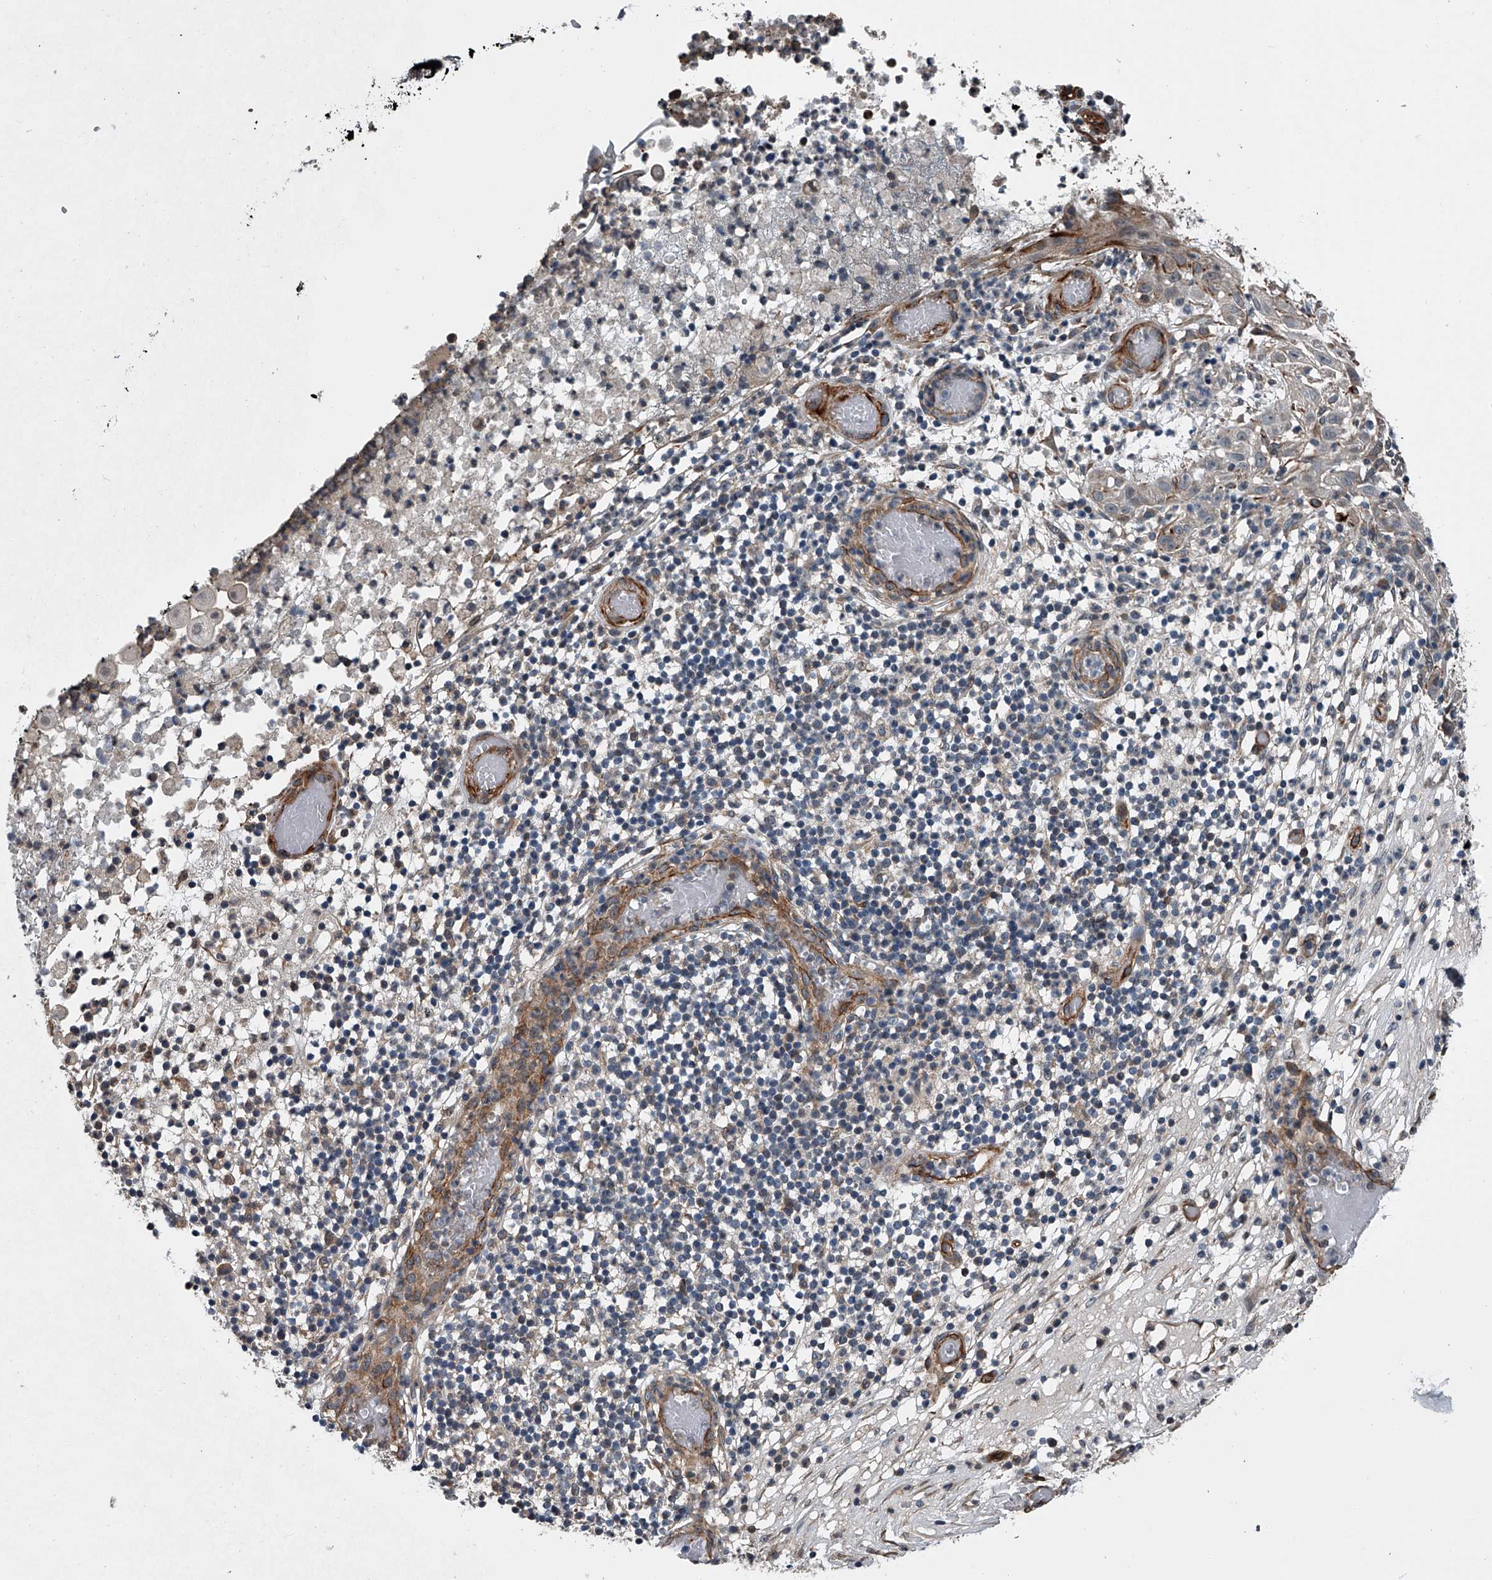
{"staining": {"intensity": "weak", "quantity": "<25%", "location": "cytoplasmic/membranous"}, "tissue": "skin cancer", "cell_type": "Tumor cells", "image_type": "cancer", "snomed": [{"axis": "morphology", "description": "Normal tissue, NOS"}, {"axis": "morphology", "description": "Basal cell carcinoma"}, {"axis": "topography", "description": "Skin"}], "caption": "The immunohistochemistry (IHC) histopathology image has no significant expression in tumor cells of skin cancer tissue. Nuclei are stained in blue.", "gene": "LDLRAD2", "patient": {"sex": "male", "age": 64}}